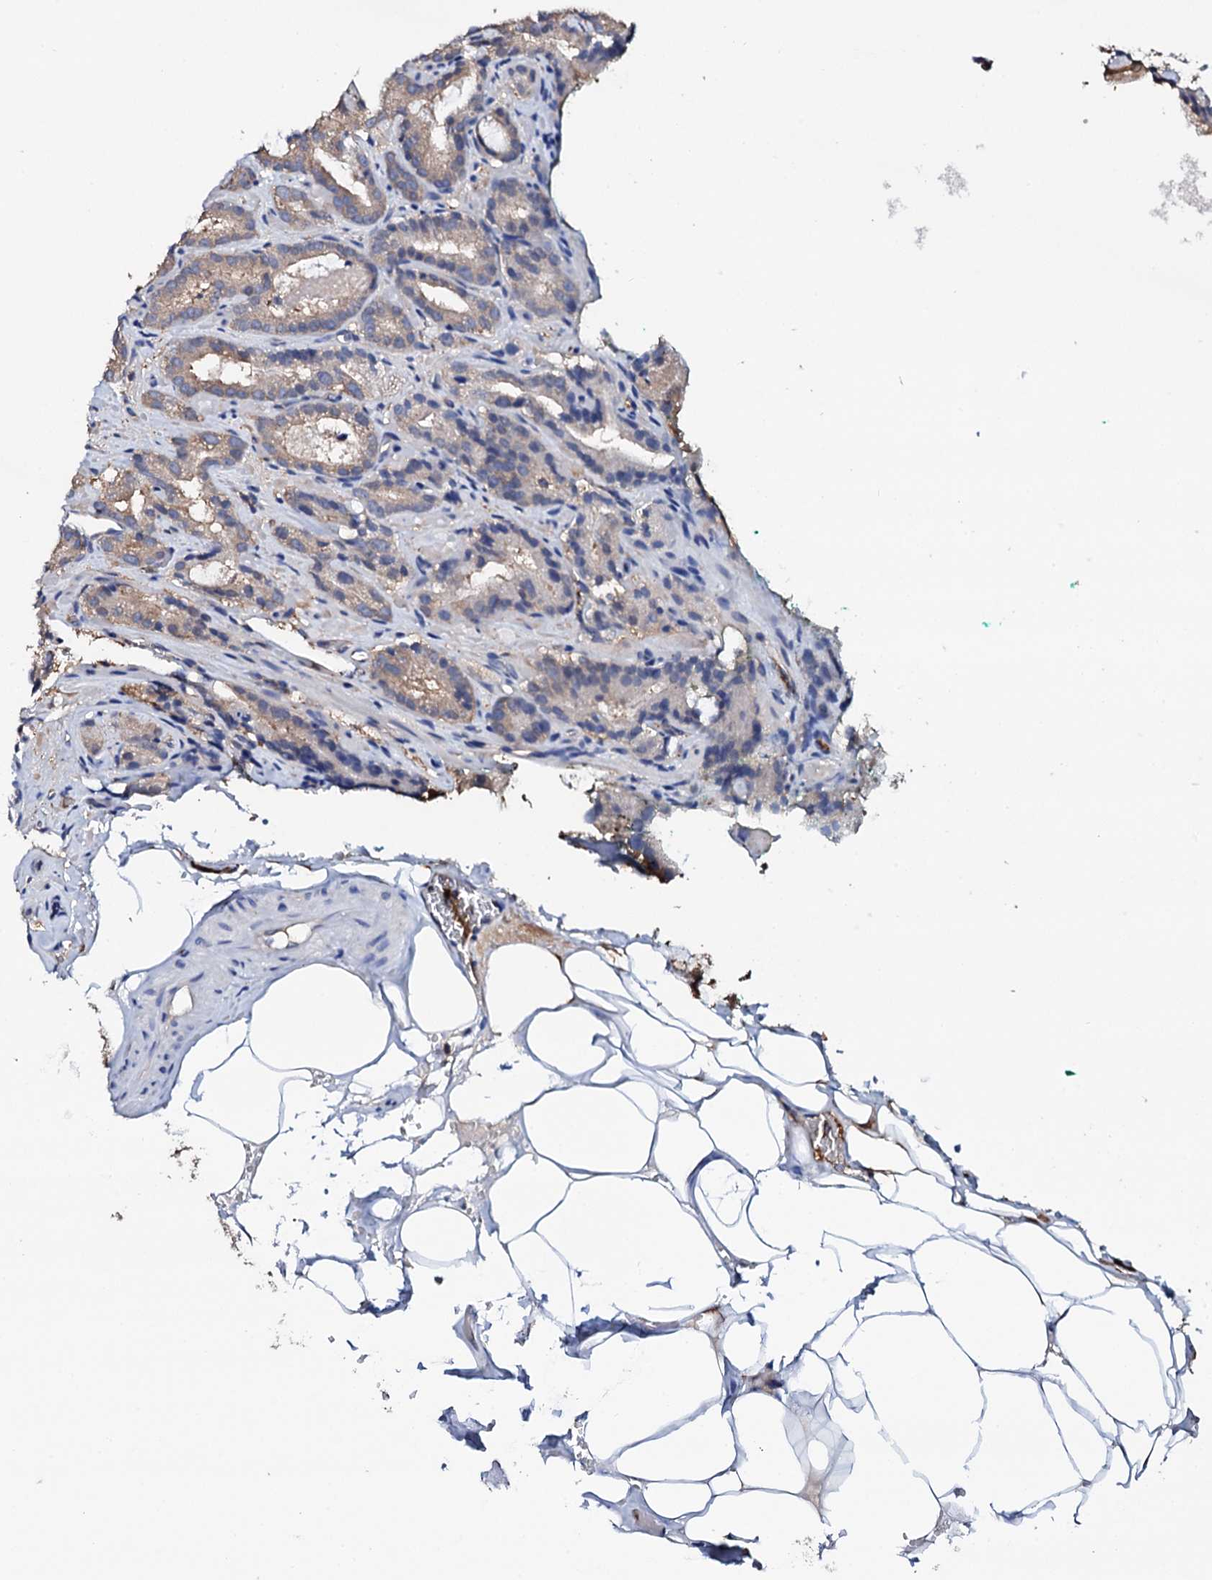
{"staining": {"intensity": "moderate", "quantity": ">75%", "location": "cytoplasmic/membranous"}, "tissue": "prostate cancer", "cell_type": "Tumor cells", "image_type": "cancer", "snomed": [{"axis": "morphology", "description": "Adenocarcinoma, High grade"}, {"axis": "topography", "description": "Prostate"}], "caption": "Immunohistochemical staining of human prostate cancer demonstrates medium levels of moderate cytoplasmic/membranous protein staining in approximately >75% of tumor cells.", "gene": "TCAF2", "patient": {"sex": "male", "age": 57}}